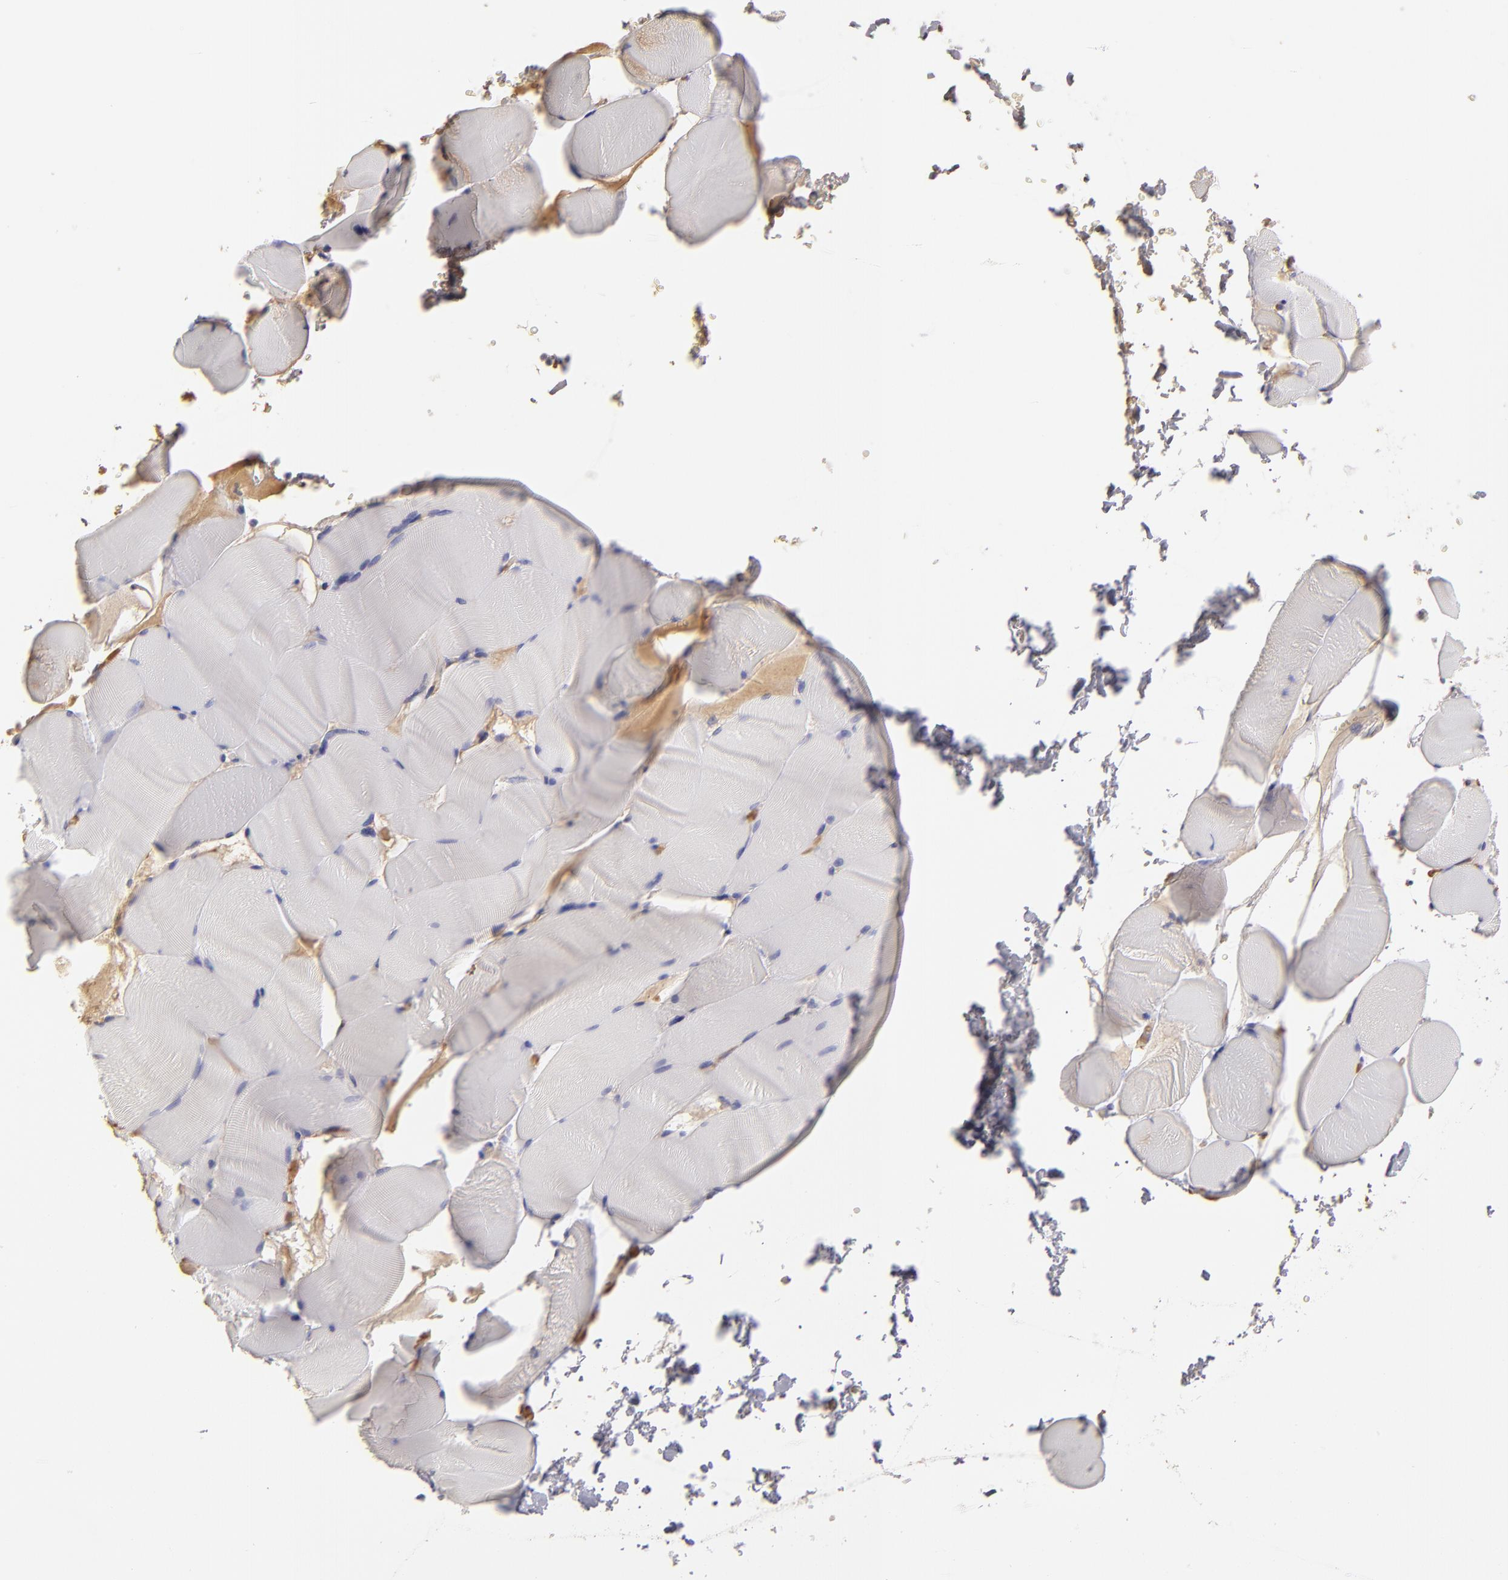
{"staining": {"intensity": "negative", "quantity": "none", "location": "none"}, "tissue": "skeletal muscle", "cell_type": "Myocytes", "image_type": "normal", "snomed": [{"axis": "morphology", "description": "Normal tissue, NOS"}, {"axis": "topography", "description": "Skeletal muscle"}], "caption": "An immunohistochemistry image of benign skeletal muscle is shown. There is no staining in myocytes of skeletal muscle. (Brightfield microscopy of DAB (3,3'-diaminobenzidine) immunohistochemistry at high magnification).", "gene": "SERPINA1", "patient": {"sex": "male", "age": 62}}